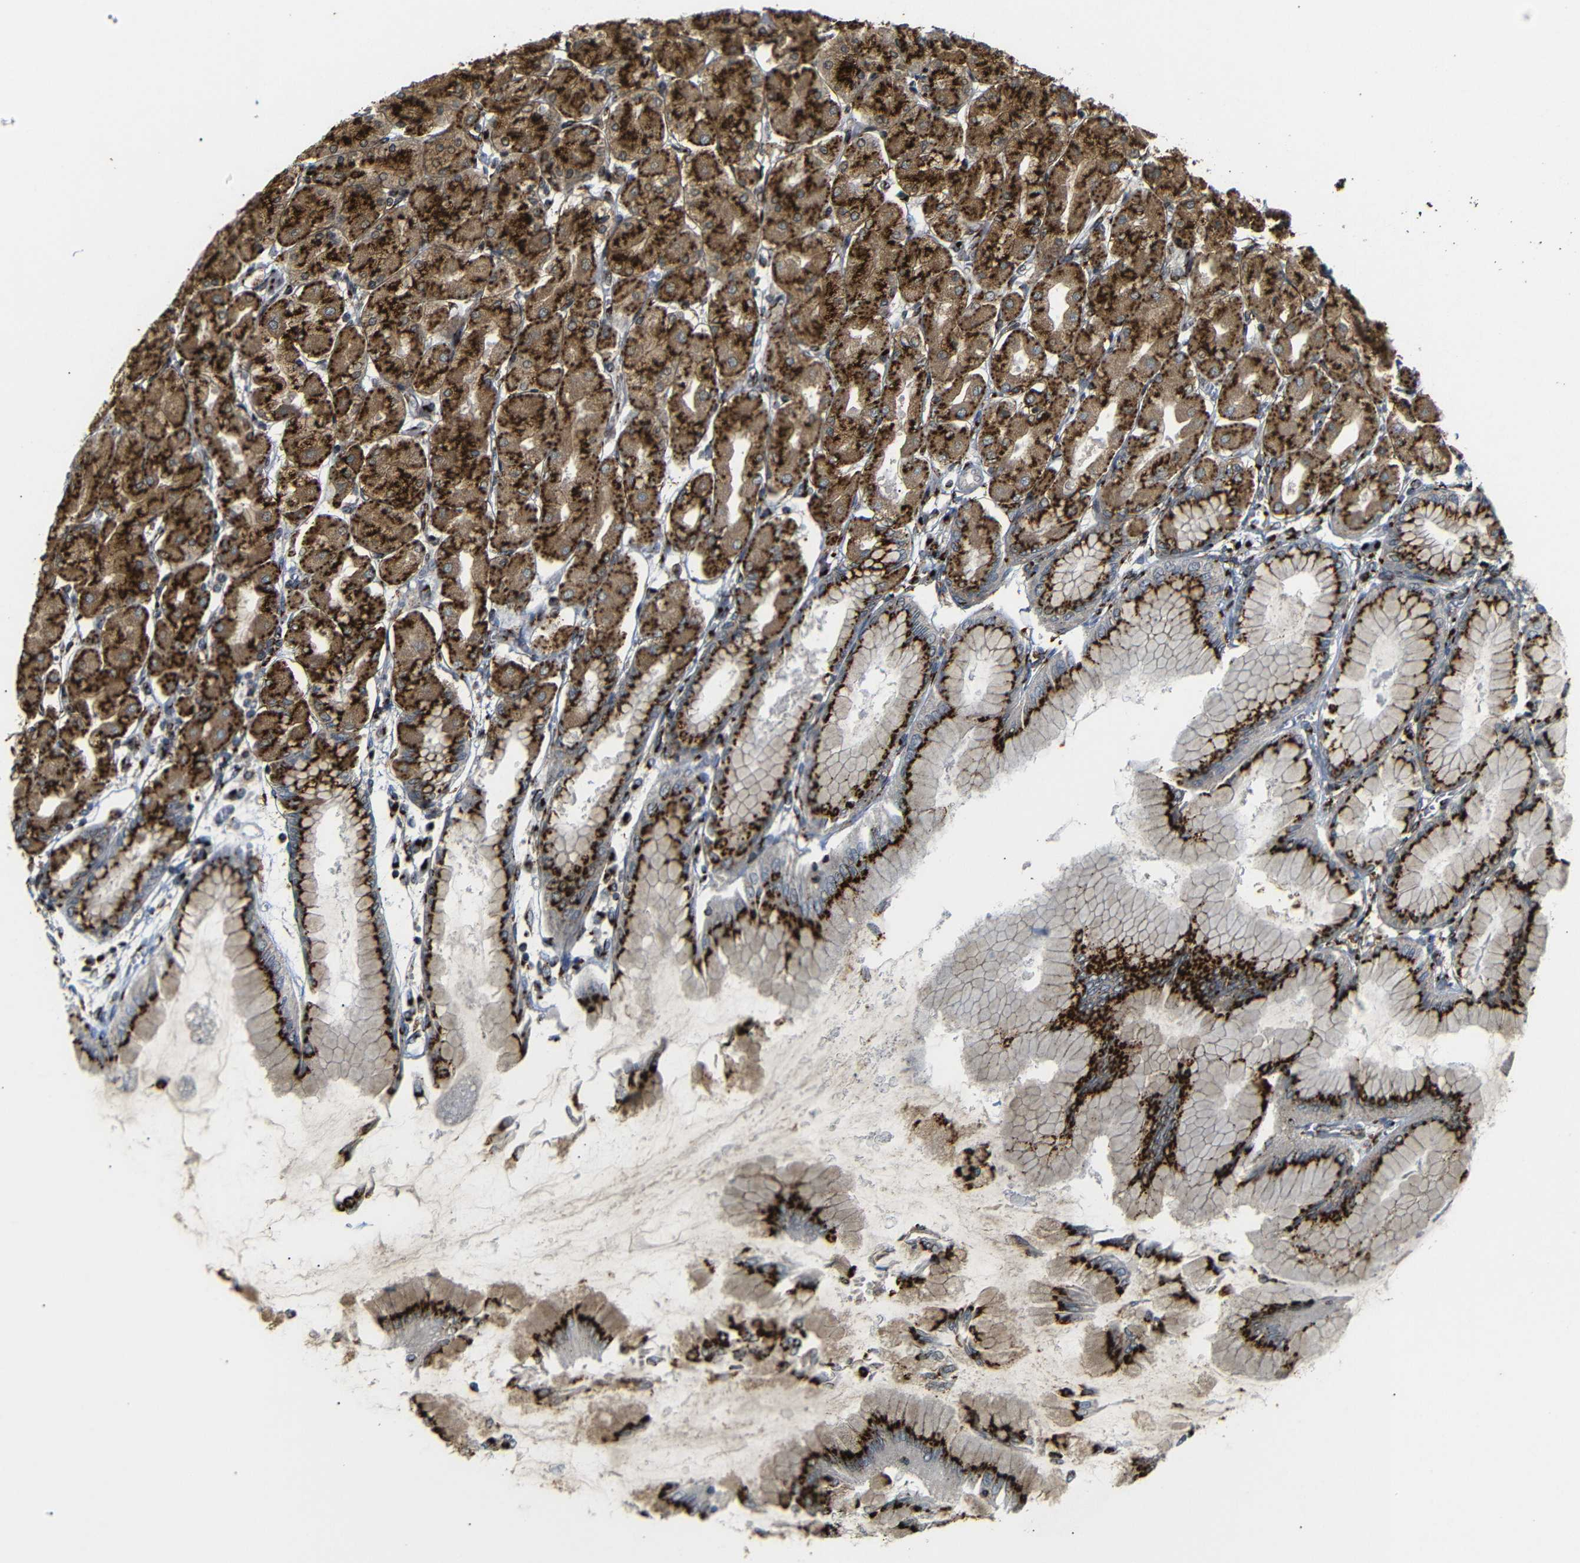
{"staining": {"intensity": "strong", "quantity": ">75%", "location": "cytoplasmic/membranous"}, "tissue": "stomach", "cell_type": "Glandular cells", "image_type": "normal", "snomed": [{"axis": "morphology", "description": "Normal tissue, NOS"}, {"axis": "topography", "description": "Stomach, upper"}], "caption": "Glandular cells display high levels of strong cytoplasmic/membranous expression in about >75% of cells in benign stomach. The staining is performed using DAB (3,3'-diaminobenzidine) brown chromogen to label protein expression. The nuclei are counter-stained blue using hematoxylin.", "gene": "TGOLN2", "patient": {"sex": "female", "age": 56}}